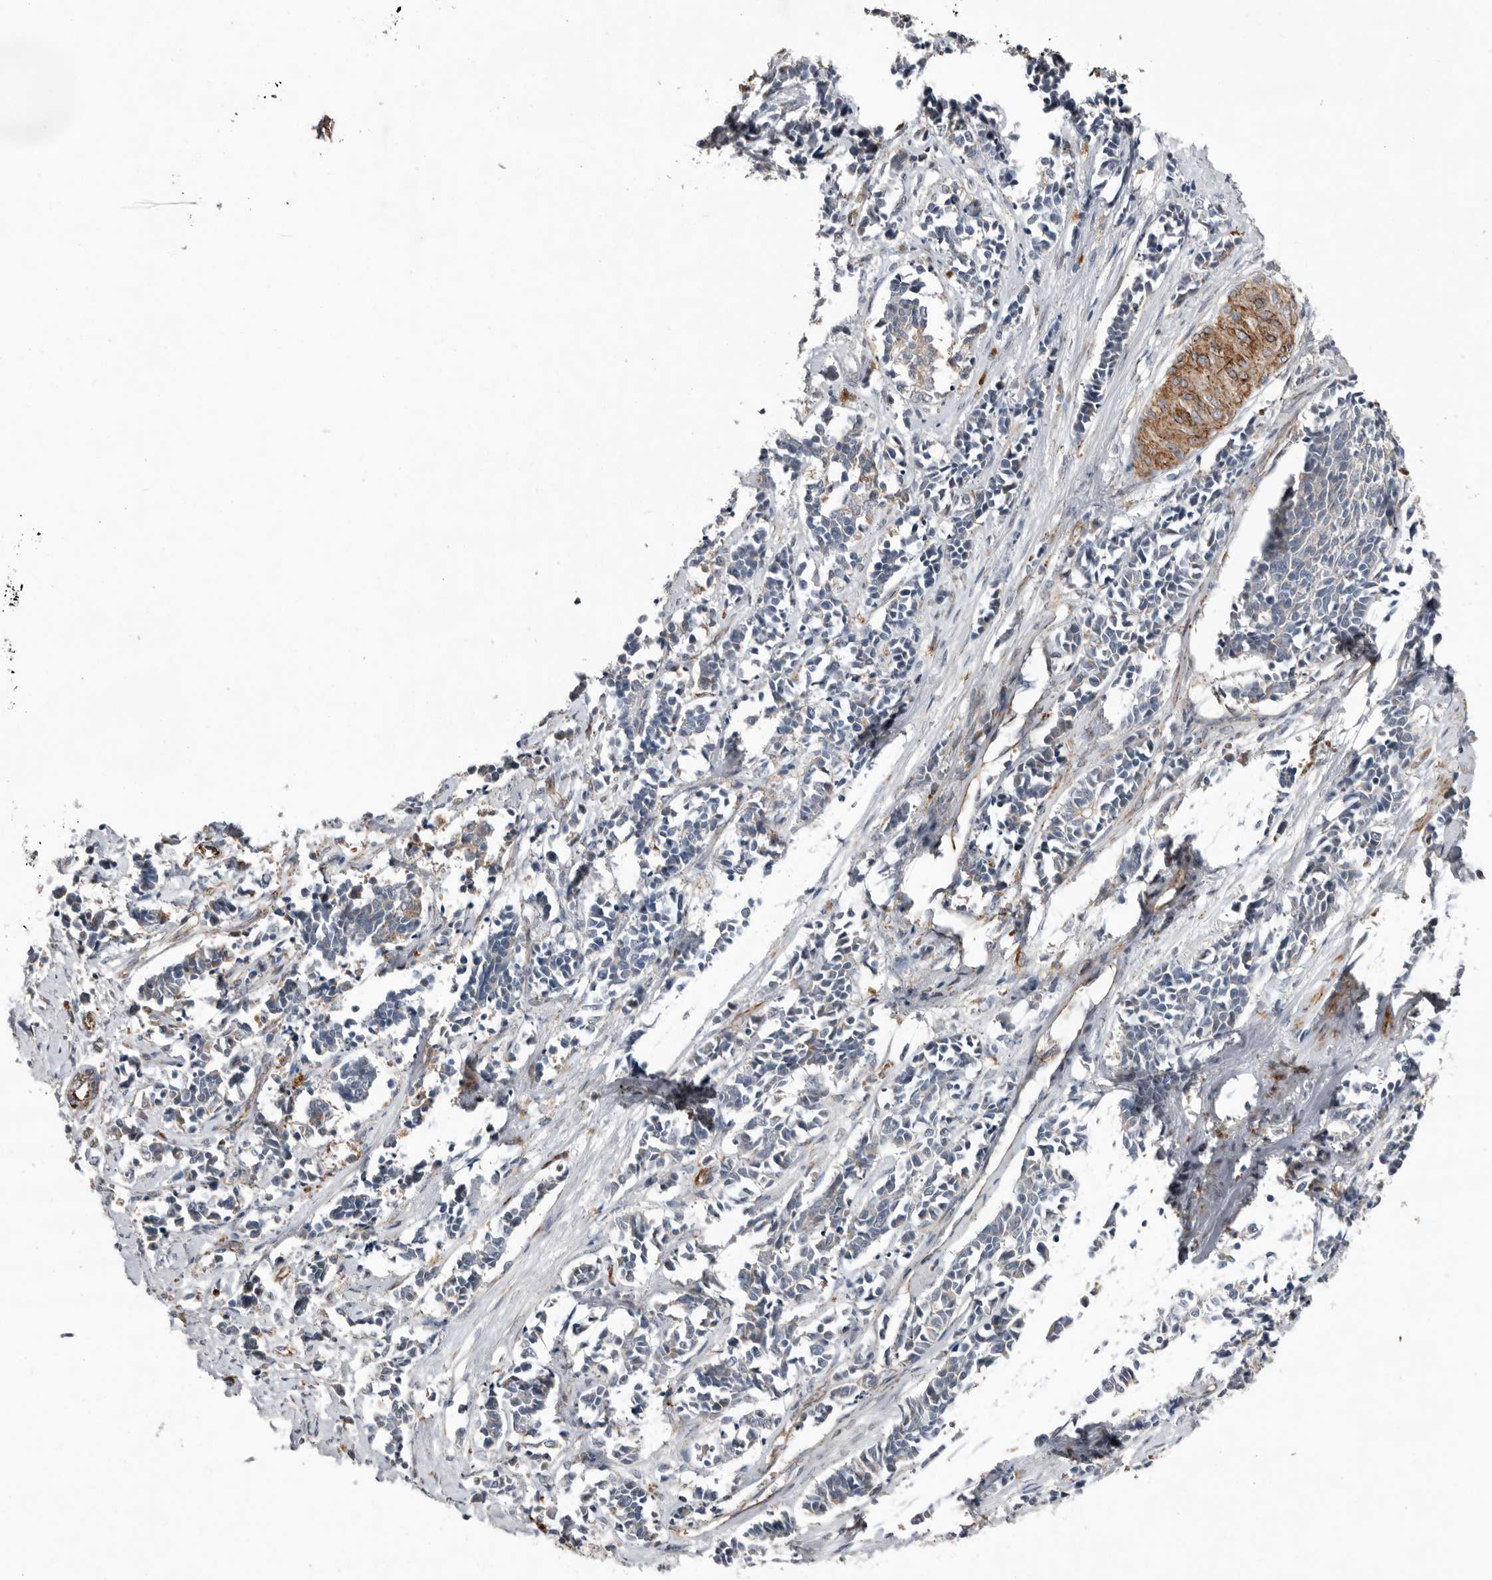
{"staining": {"intensity": "negative", "quantity": "none", "location": "none"}, "tissue": "cervical cancer", "cell_type": "Tumor cells", "image_type": "cancer", "snomed": [{"axis": "morphology", "description": "Normal tissue, NOS"}, {"axis": "morphology", "description": "Squamous cell carcinoma, NOS"}, {"axis": "topography", "description": "Cervix"}], "caption": "Immunohistochemistry of cervical cancer (squamous cell carcinoma) displays no positivity in tumor cells.", "gene": "RANBP17", "patient": {"sex": "female", "age": 35}}